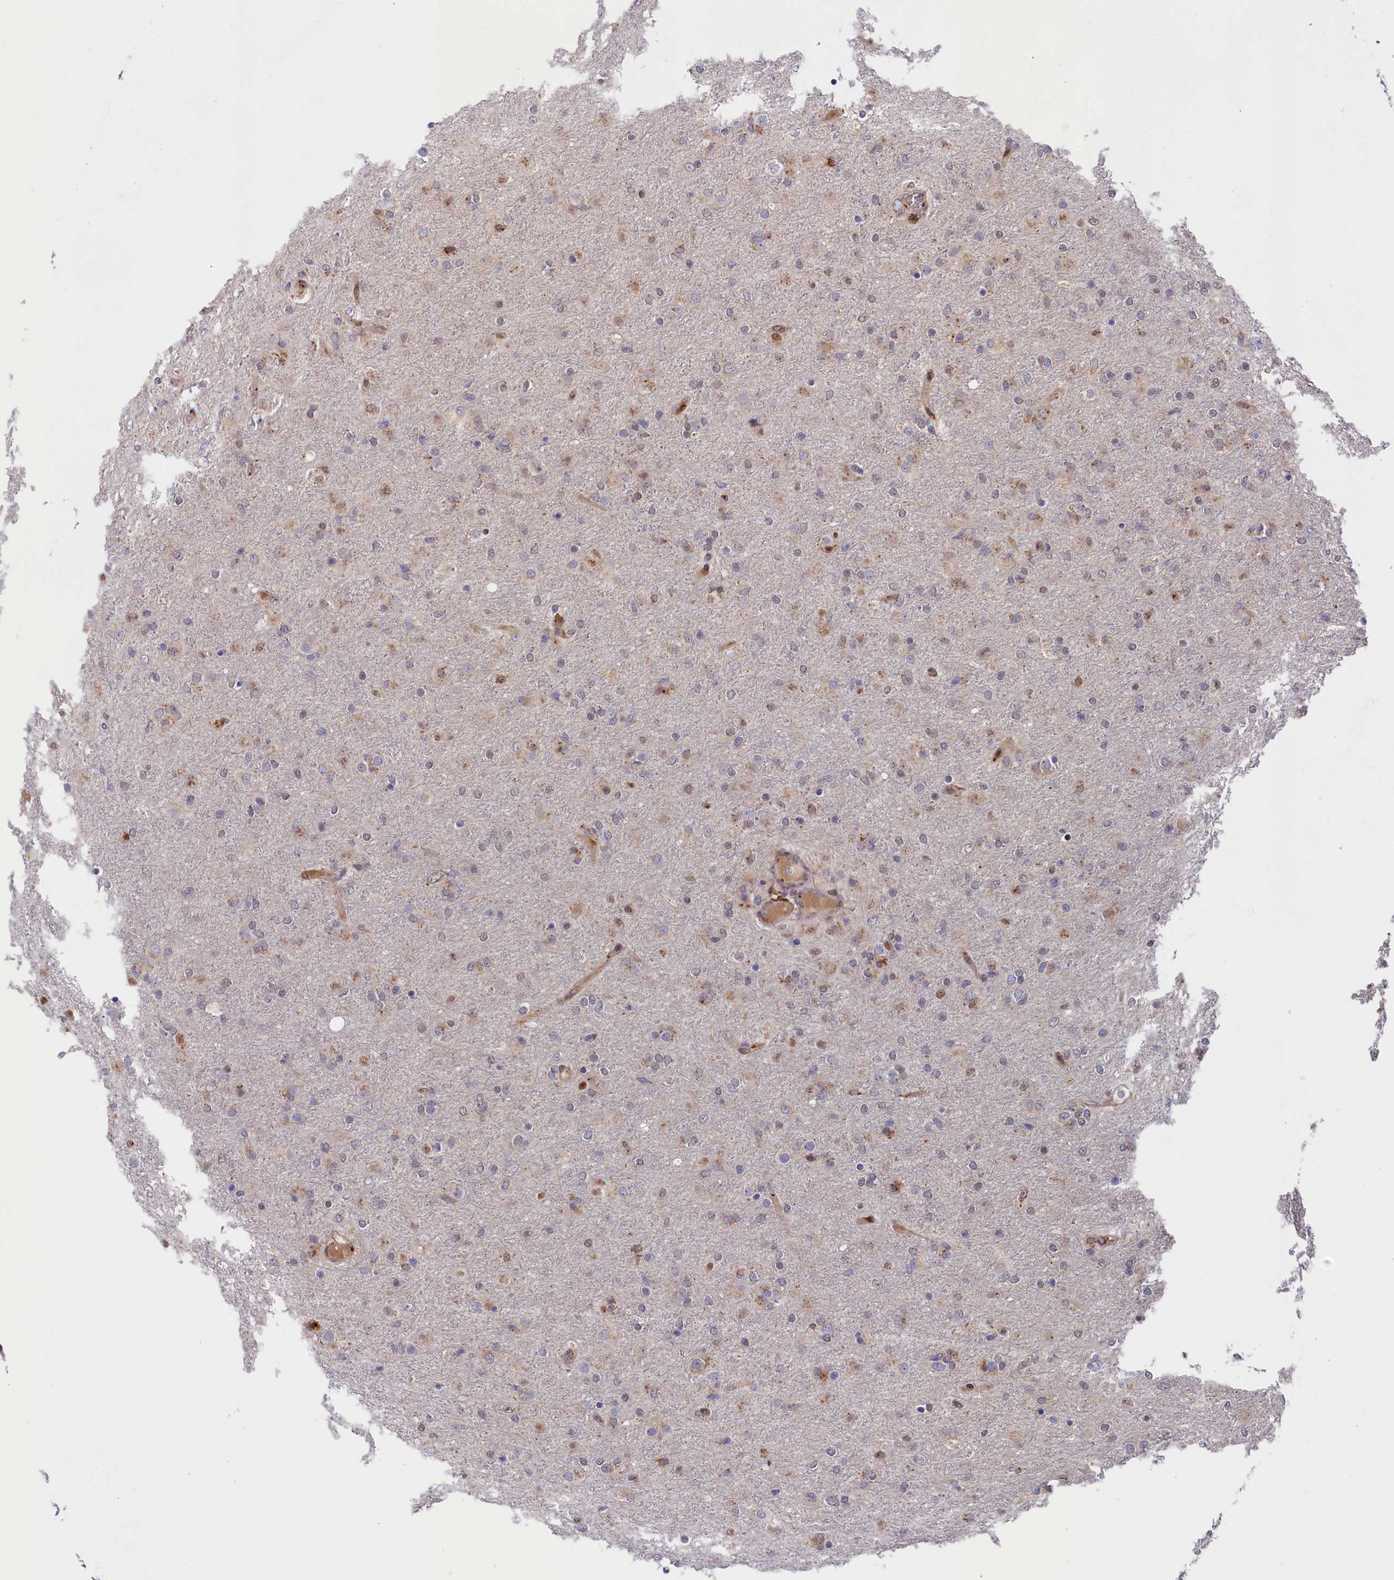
{"staining": {"intensity": "negative", "quantity": "none", "location": "none"}, "tissue": "glioma", "cell_type": "Tumor cells", "image_type": "cancer", "snomed": [{"axis": "morphology", "description": "Glioma, malignant, Low grade"}, {"axis": "topography", "description": "Brain"}], "caption": "This is a photomicrograph of IHC staining of malignant low-grade glioma, which shows no expression in tumor cells.", "gene": "CHST12", "patient": {"sex": "male", "age": 65}}